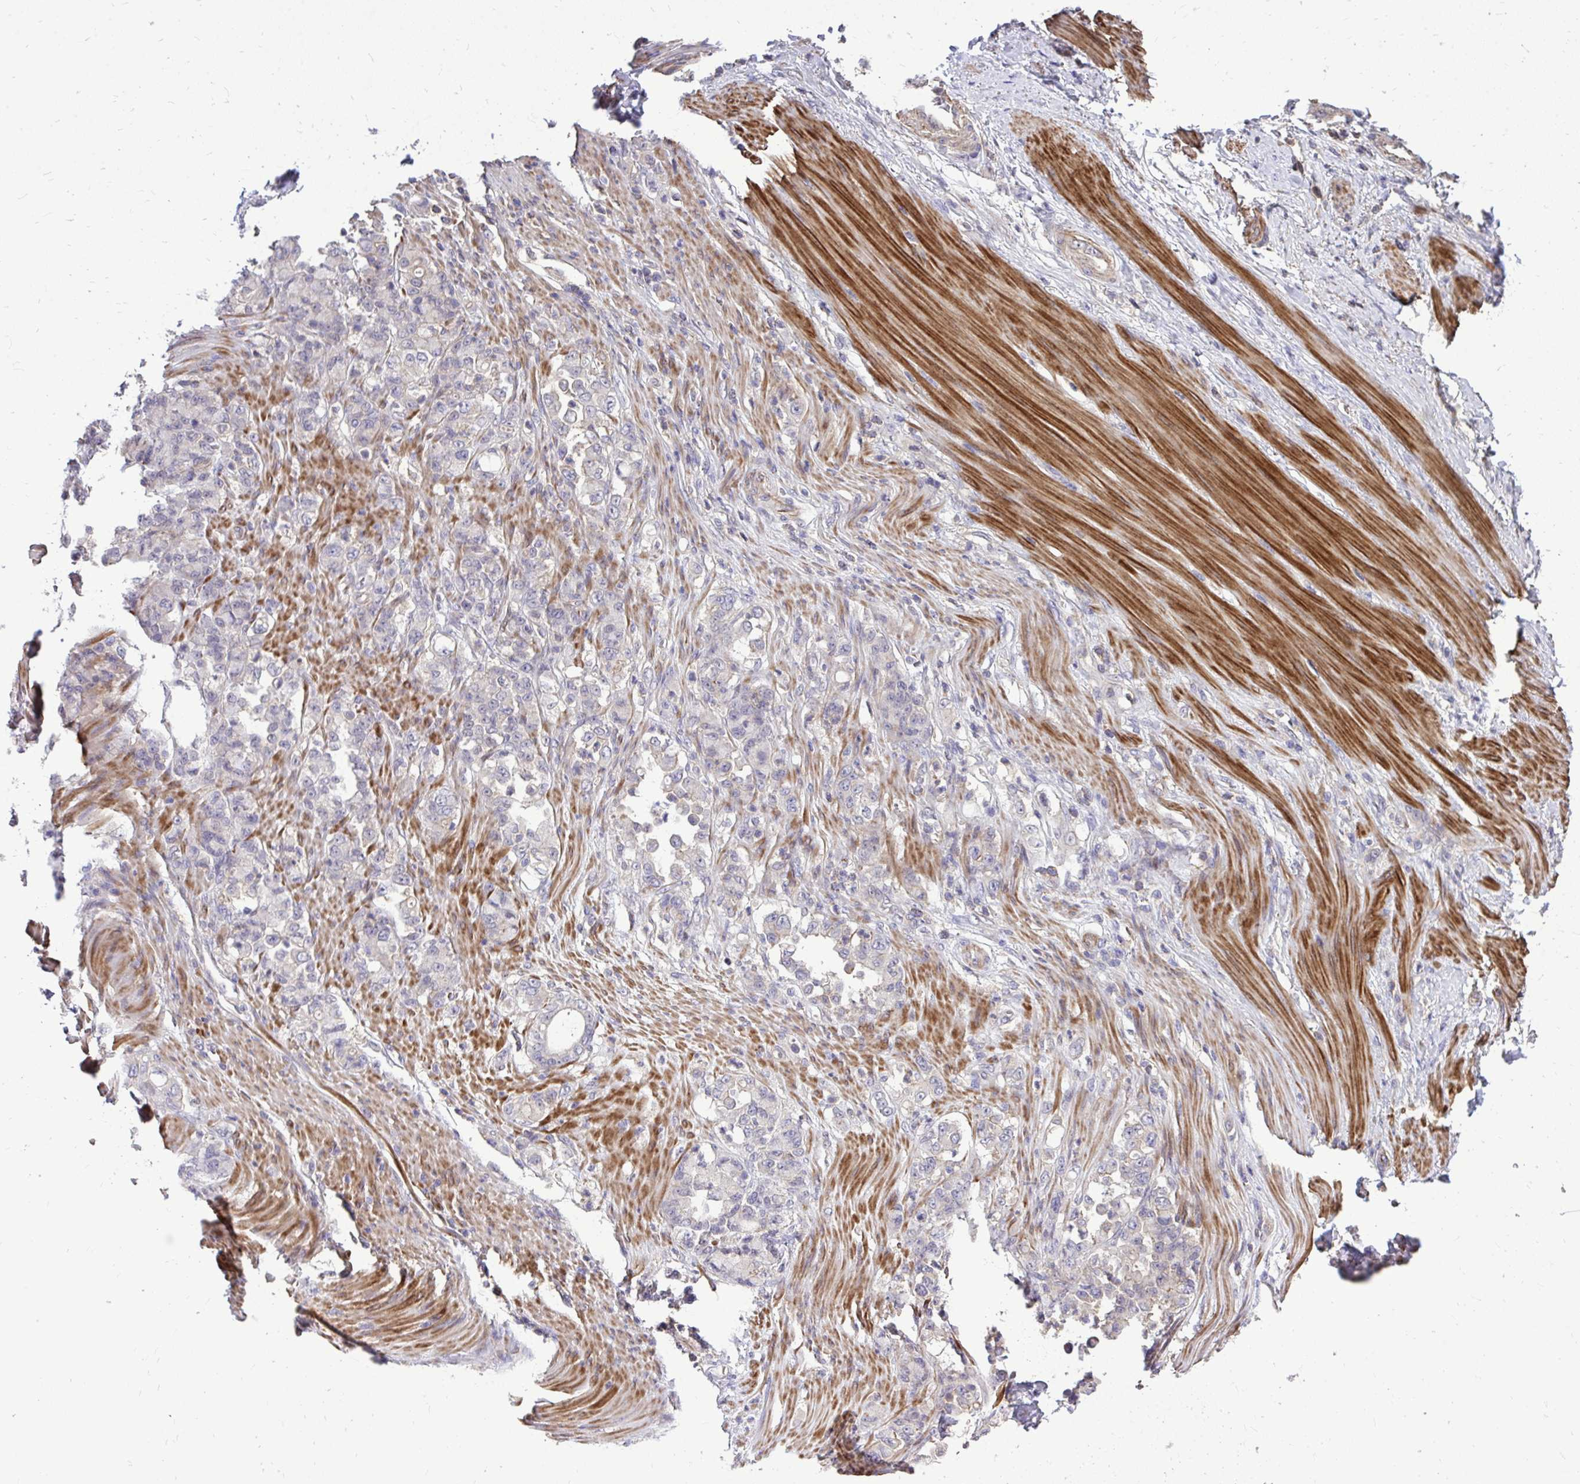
{"staining": {"intensity": "negative", "quantity": "none", "location": "none"}, "tissue": "stomach cancer", "cell_type": "Tumor cells", "image_type": "cancer", "snomed": [{"axis": "morphology", "description": "Normal tissue, NOS"}, {"axis": "morphology", "description": "Adenocarcinoma, NOS"}, {"axis": "topography", "description": "Stomach"}], "caption": "IHC histopathology image of stomach adenocarcinoma stained for a protein (brown), which displays no positivity in tumor cells. (Brightfield microscopy of DAB immunohistochemistry (IHC) at high magnification).", "gene": "IGFL2", "patient": {"sex": "female", "age": 79}}